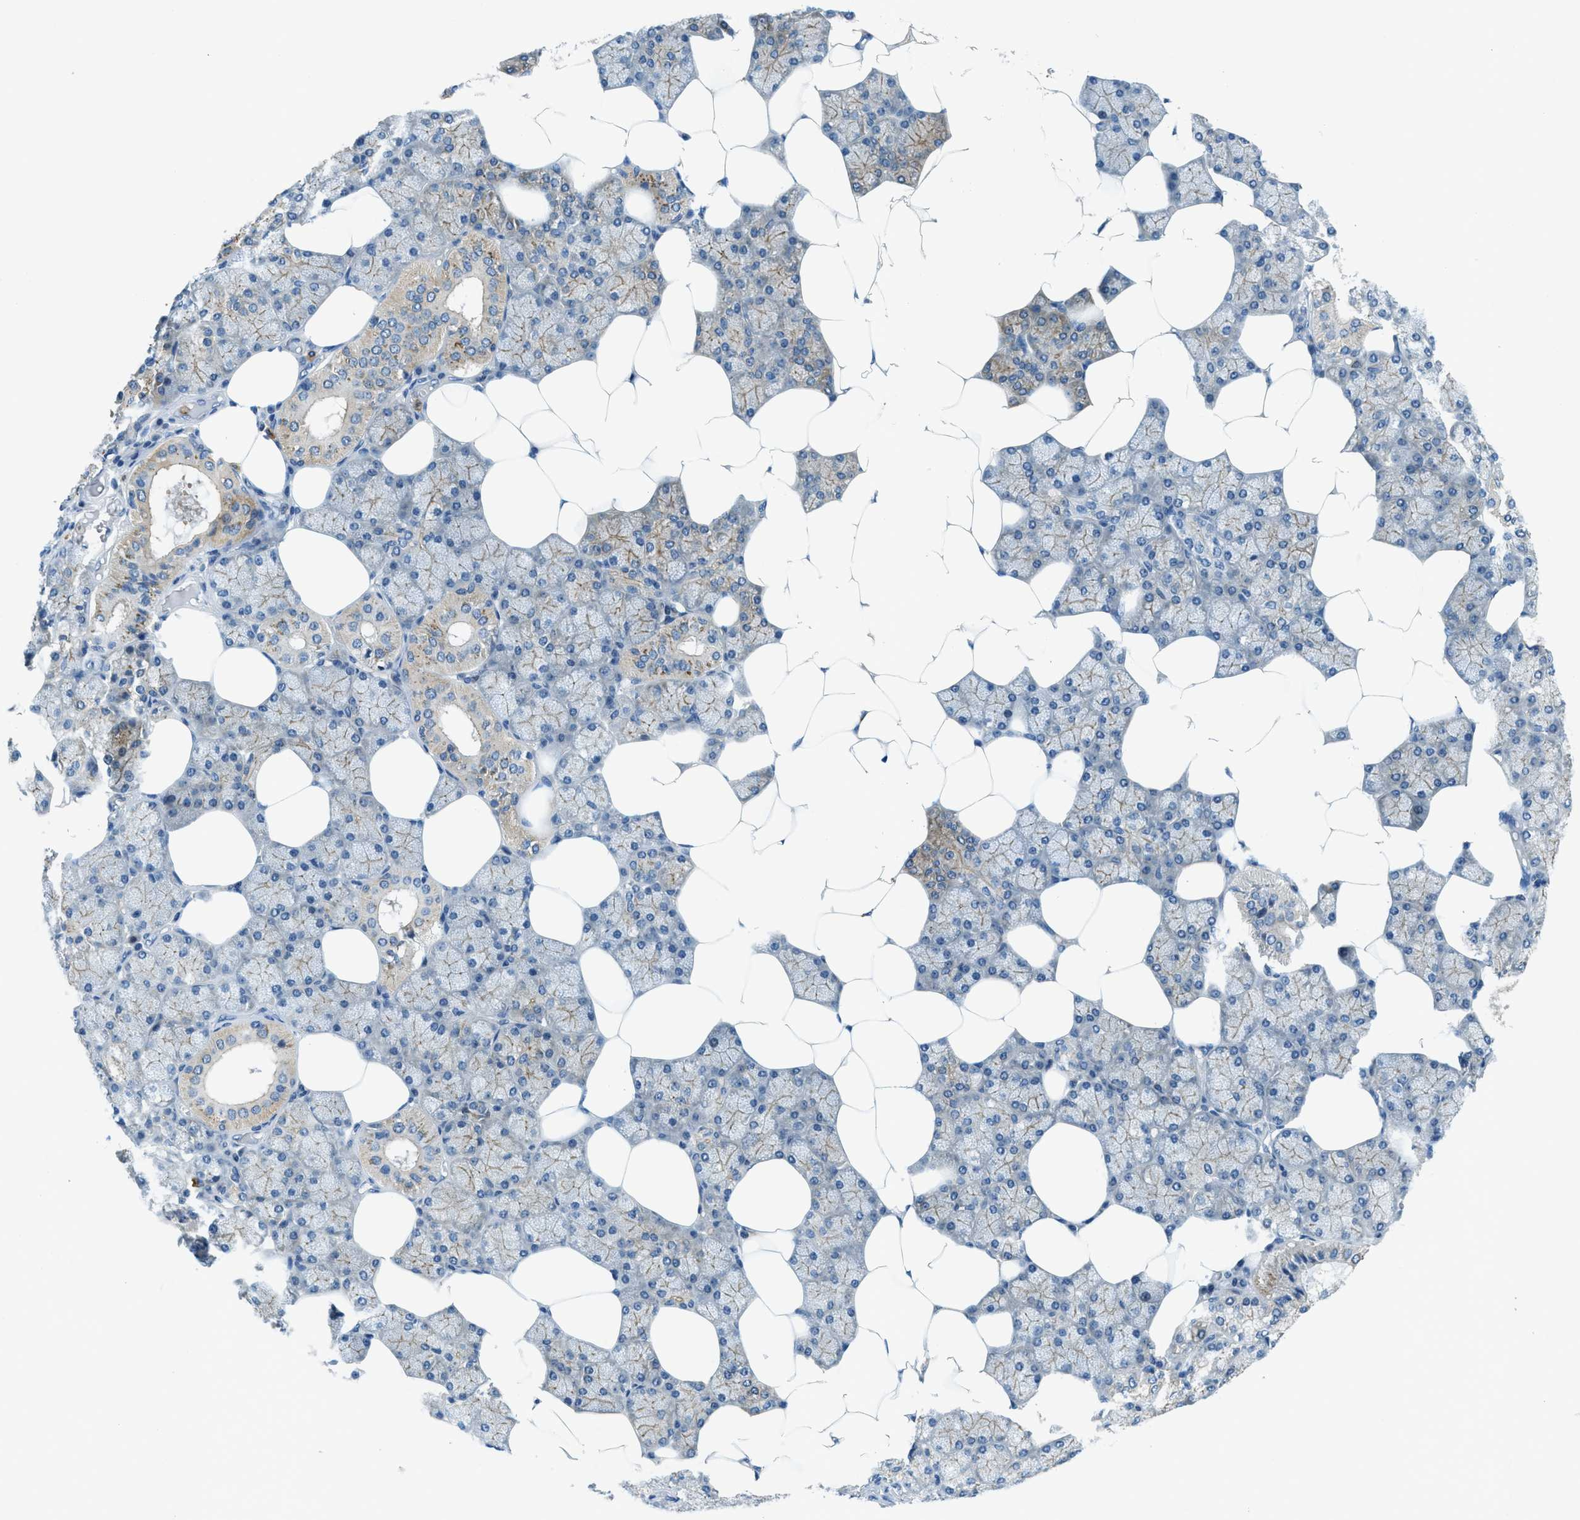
{"staining": {"intensity": "strong", "quantity": "<25%", "location": "cytoplasmic/membranous"}, "tissue": "salivary gland", "cell_type": "Glandular cells", "image_type": "normal", "snomed": [{"axis": "morphology", "description": "Normal tissue, NOS"}, {"axis": "topography", "description": "Salivary gland"}], "caption": "Unremarkable salivary gland reveals strong cytoplasmic/membranous positivity in about <25% of glandular cells (DAB (3,3'-diaminobenzidine) IHC with brightfield microscopy, high magnification)..", "gene": "SNX14", "patient": {"sex": "male", "age": 62}}